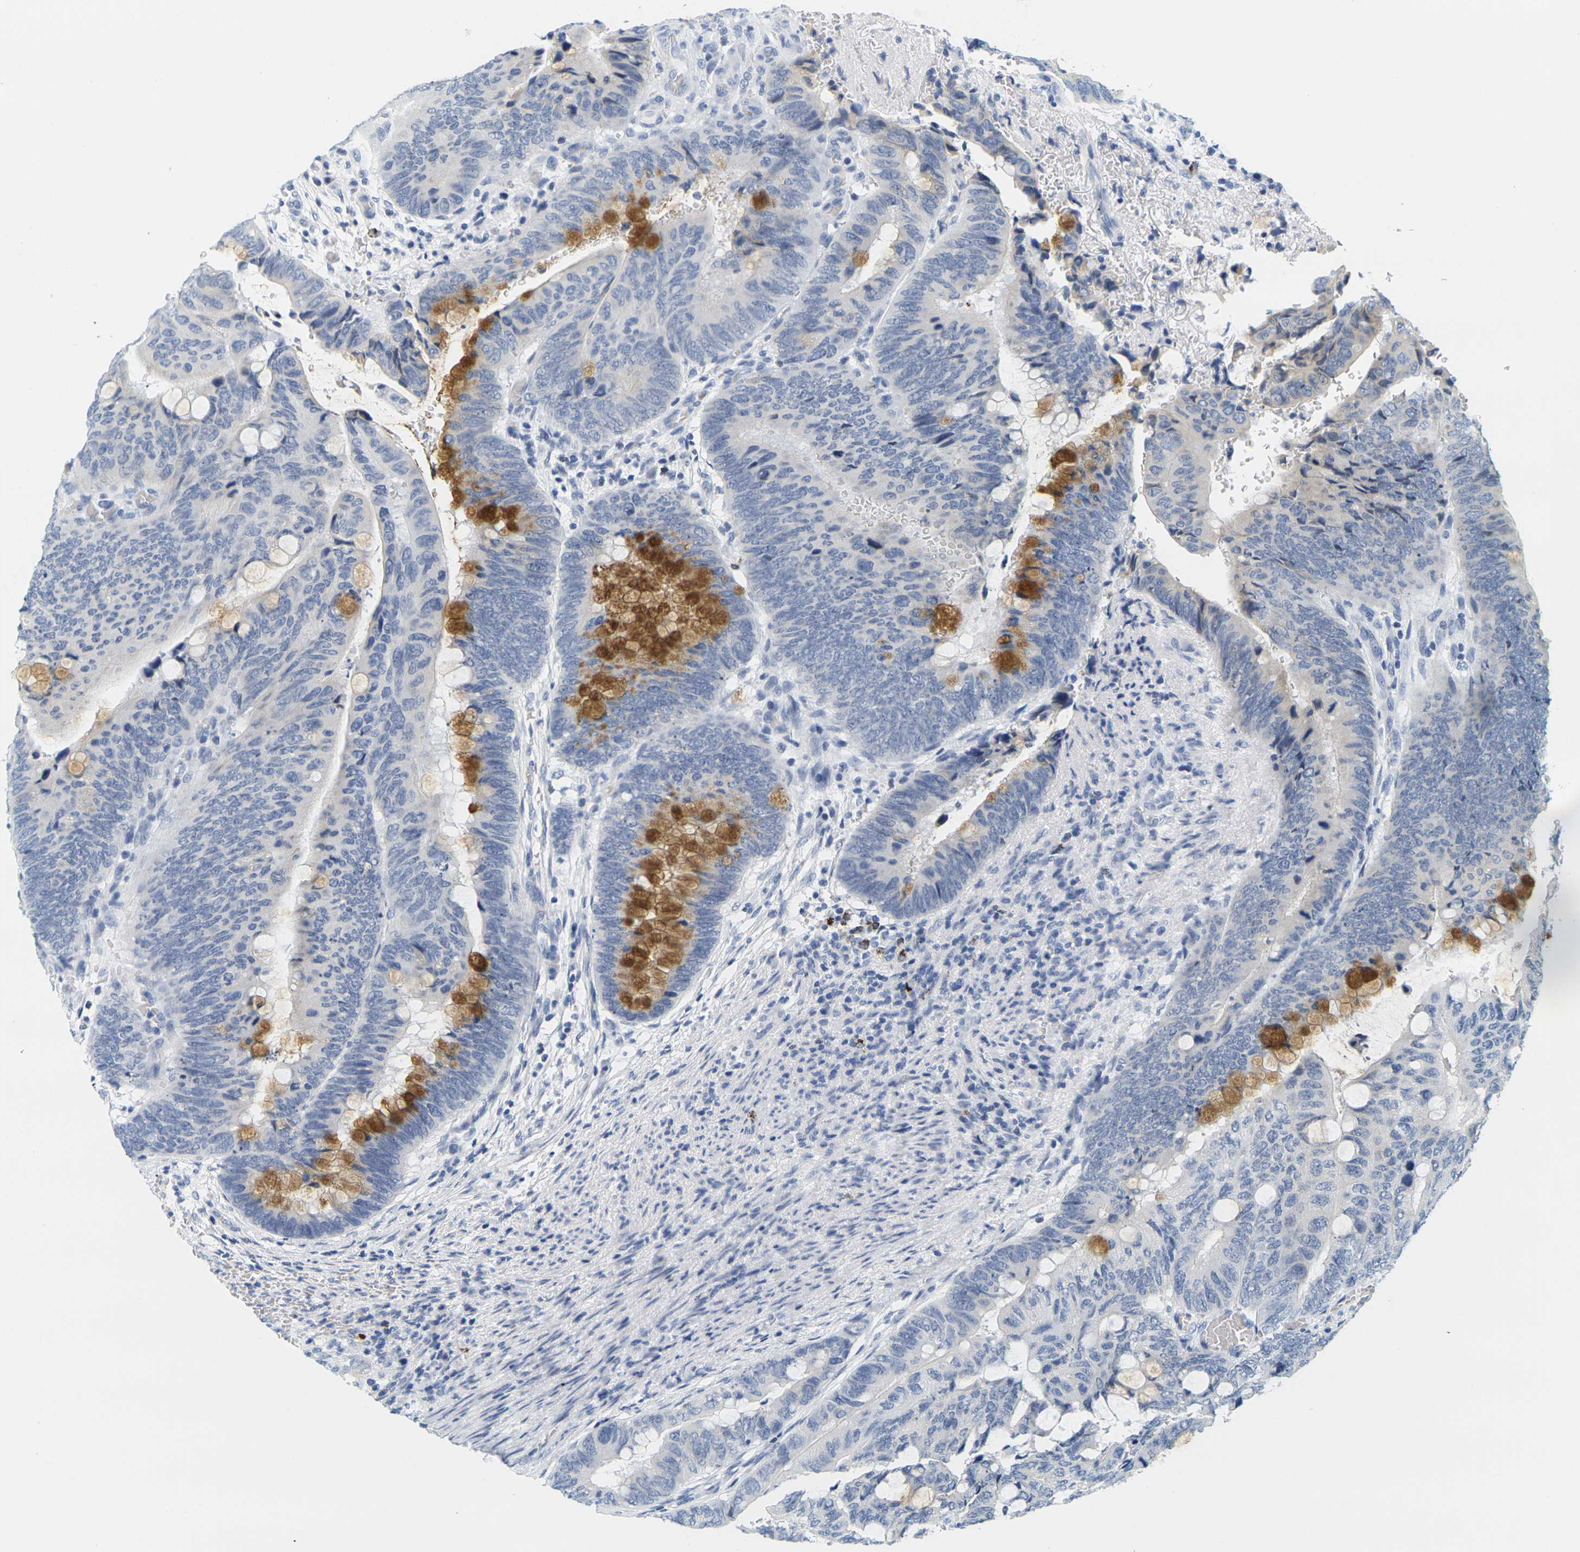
{"staining": {"intensity": "strong", "quantity": "<25%", "location": "cytoplasmic/membranous"}, "tissue": "colorectal cancer", "cell_type": "Tumor cells", "image_type": "cancer", "snomed": [{"axis": "morphology", "description": "Normal tissue, NOS"}, {"axis": "morphology", "description": "Adenocarcinoma, NOS"}, {"axis": "topography", "description": "Rectum"}, {"axis": "topography", "description": "Peripheral nerve tissue"}], "caption": "Colorectal cancer tissue displays strong cytoplasmic/membranous expression in about <25% of tumor cells (Stains: DAB (3,3'-diaminobenzidine) in brown, nuclei in blue, Microscopy: brightfield microscopy at high magnification).", "gene": "HLA-DOB", "patient": {"sex": "male", "age": 92}}